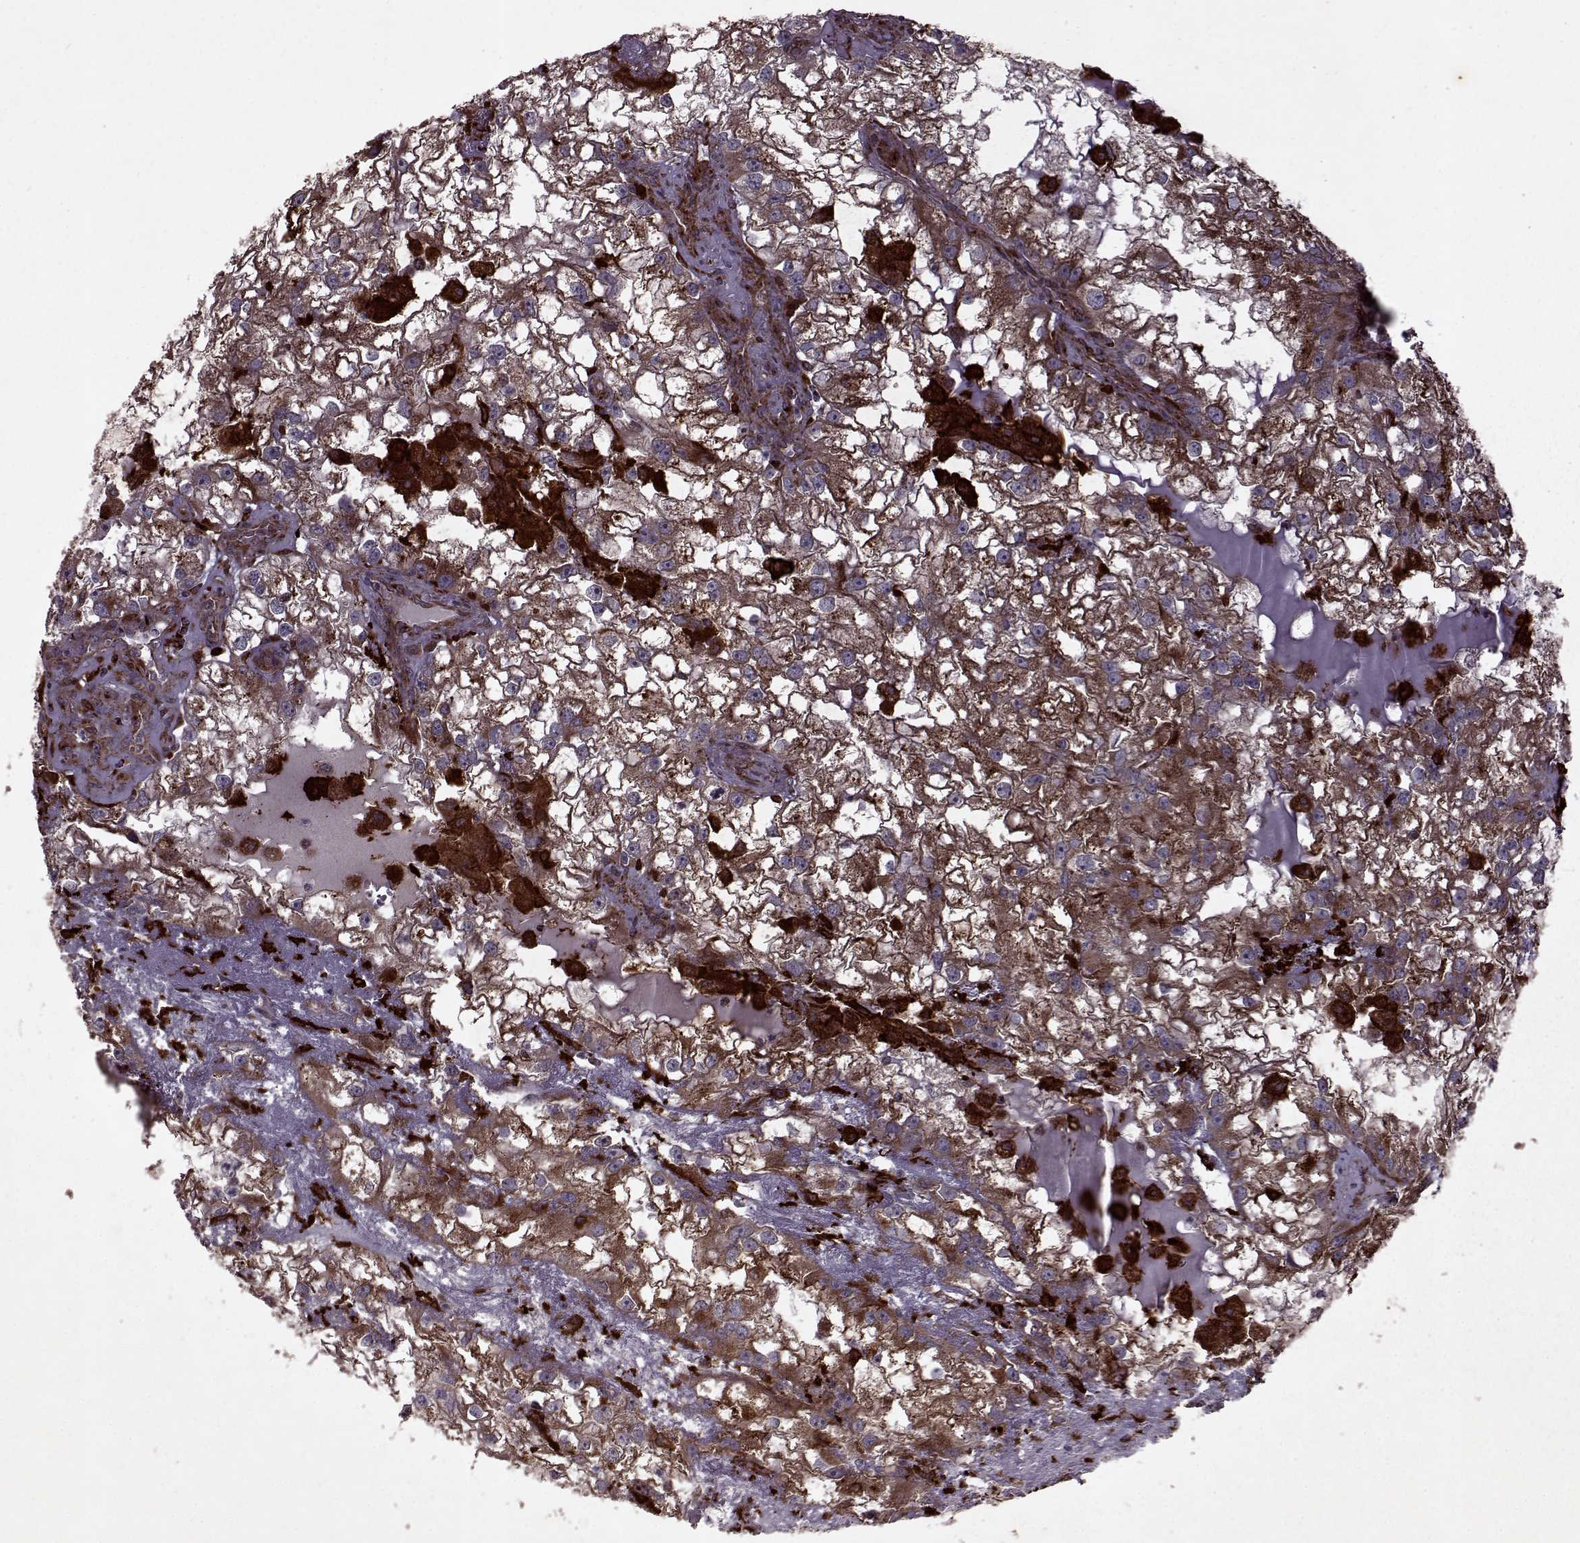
{"staining": {"intensity": "moderate", "quantity": "25%-75%", "location": "cytoplasmic/membranous"}, "tissue": "renal cancer", "cell_type": "Tumor cells", "image_type": "cancer", "snomed": [{"axis": "morphology", "description": "Adenocarcinoma, NOS"}, {"axis": "topography", "description": "Kidney"}], "caption": "Renal cancer (adenocarcinoma) stained for a protein demonstrates moderate cytoplasmic/membranous positivity in tumor cells.", "gene": "FXN", "patient": {"sex": "male", "age": 59}}